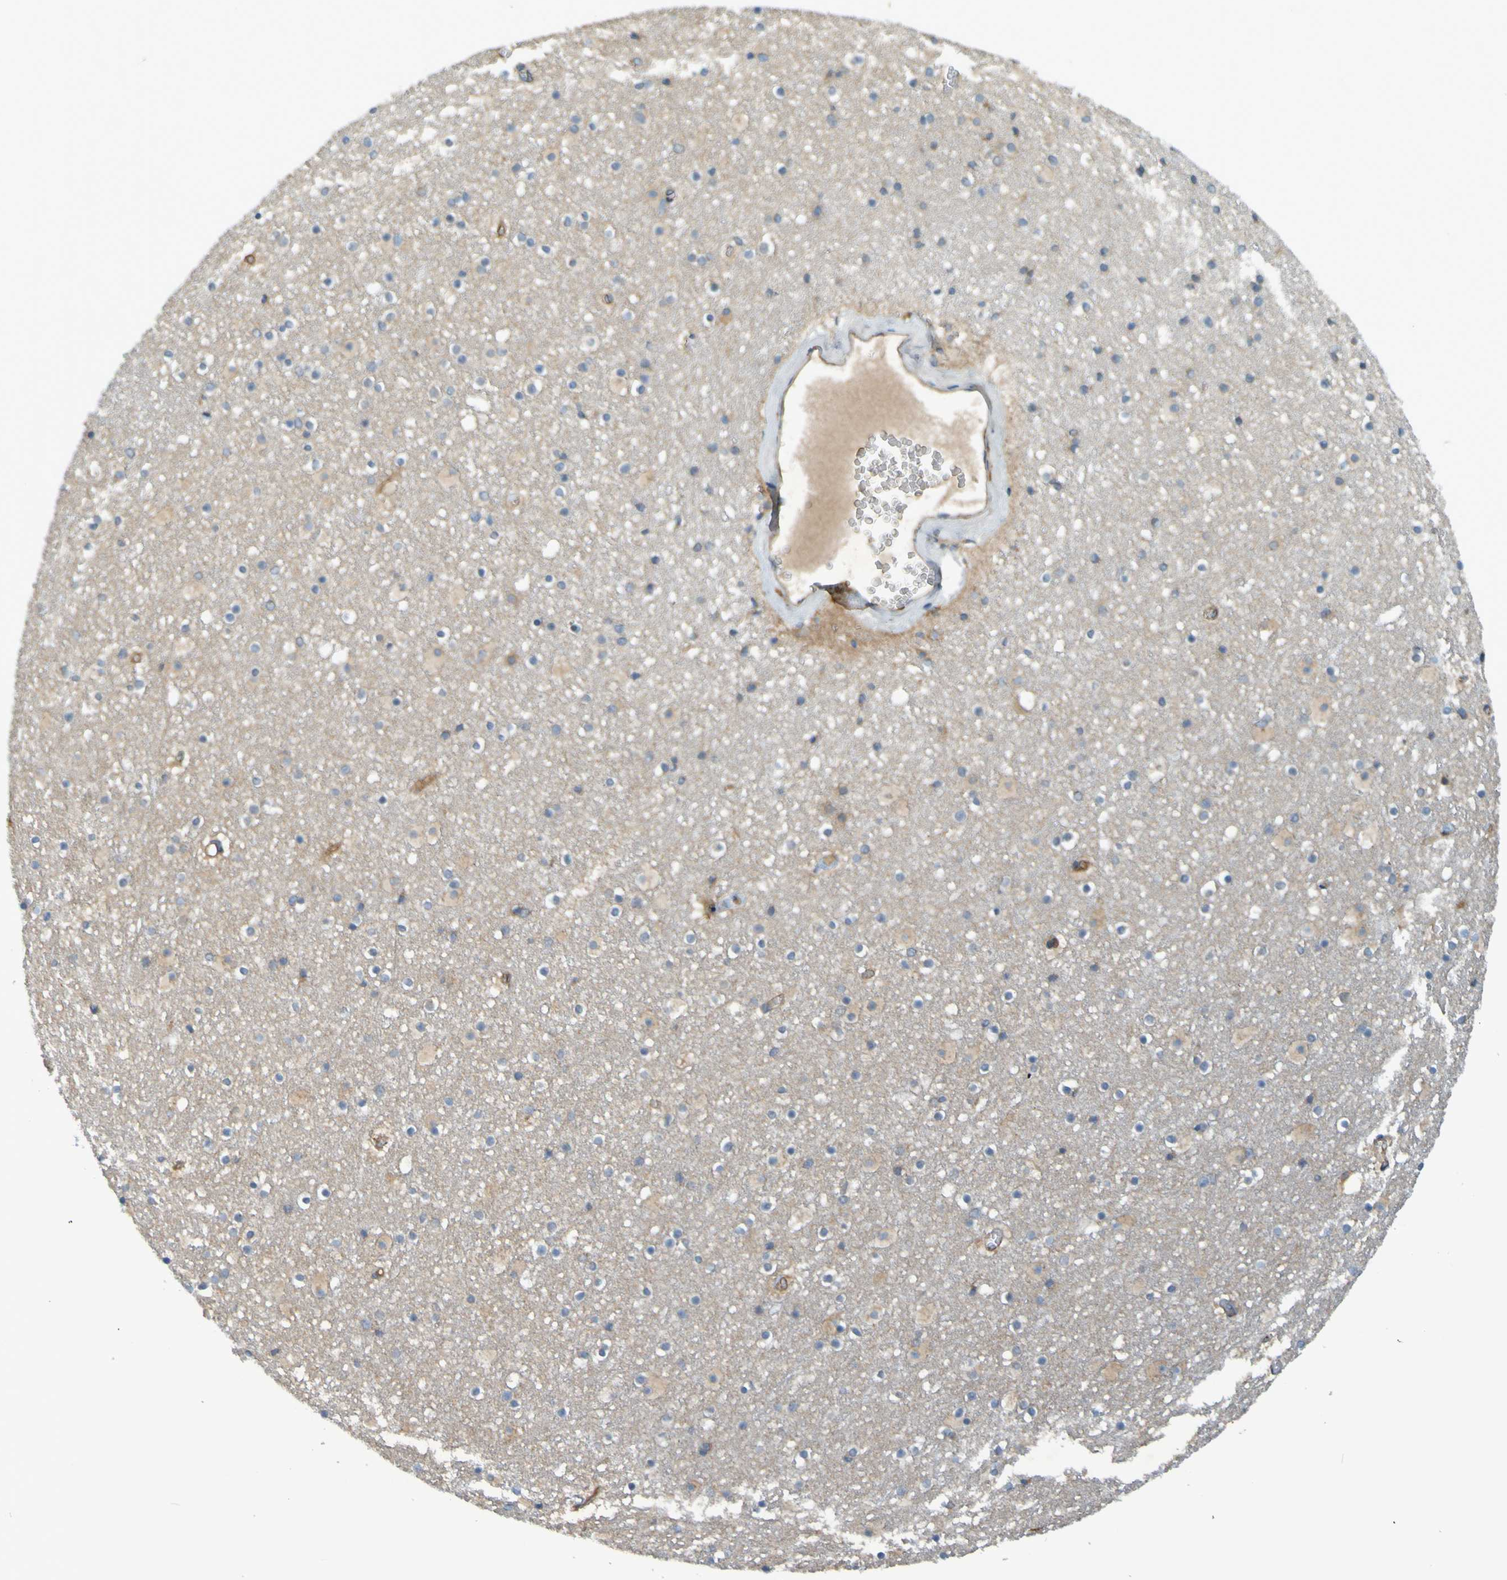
{"staining": {"intensity": "moderate", "quantity": "<25%", "location": "cytoplasmic/membranous"}, "tissue": "caudate", "cell_type": "Glial cells", "image_type": "normal", "snomed": [{"axis": "morphology", "description": "Normal tissue, NOS"}, {"axis": "topography", "description": "Lateral ventricle wall"}], "caption": "The histopathology image reveals immunohistochemical staining of benign caudate. There is moderate cytoplasmic/membranous positivity is identified in about <25% of glial cells. The staining was performed using DAB (3,3'-diaminobenzidine), with brown indicating positive protein expression. Nuclei are stained blue with hematoxylin.", "gene": "DNAJC4", "patient": {"sex": "male", "age": 45}}